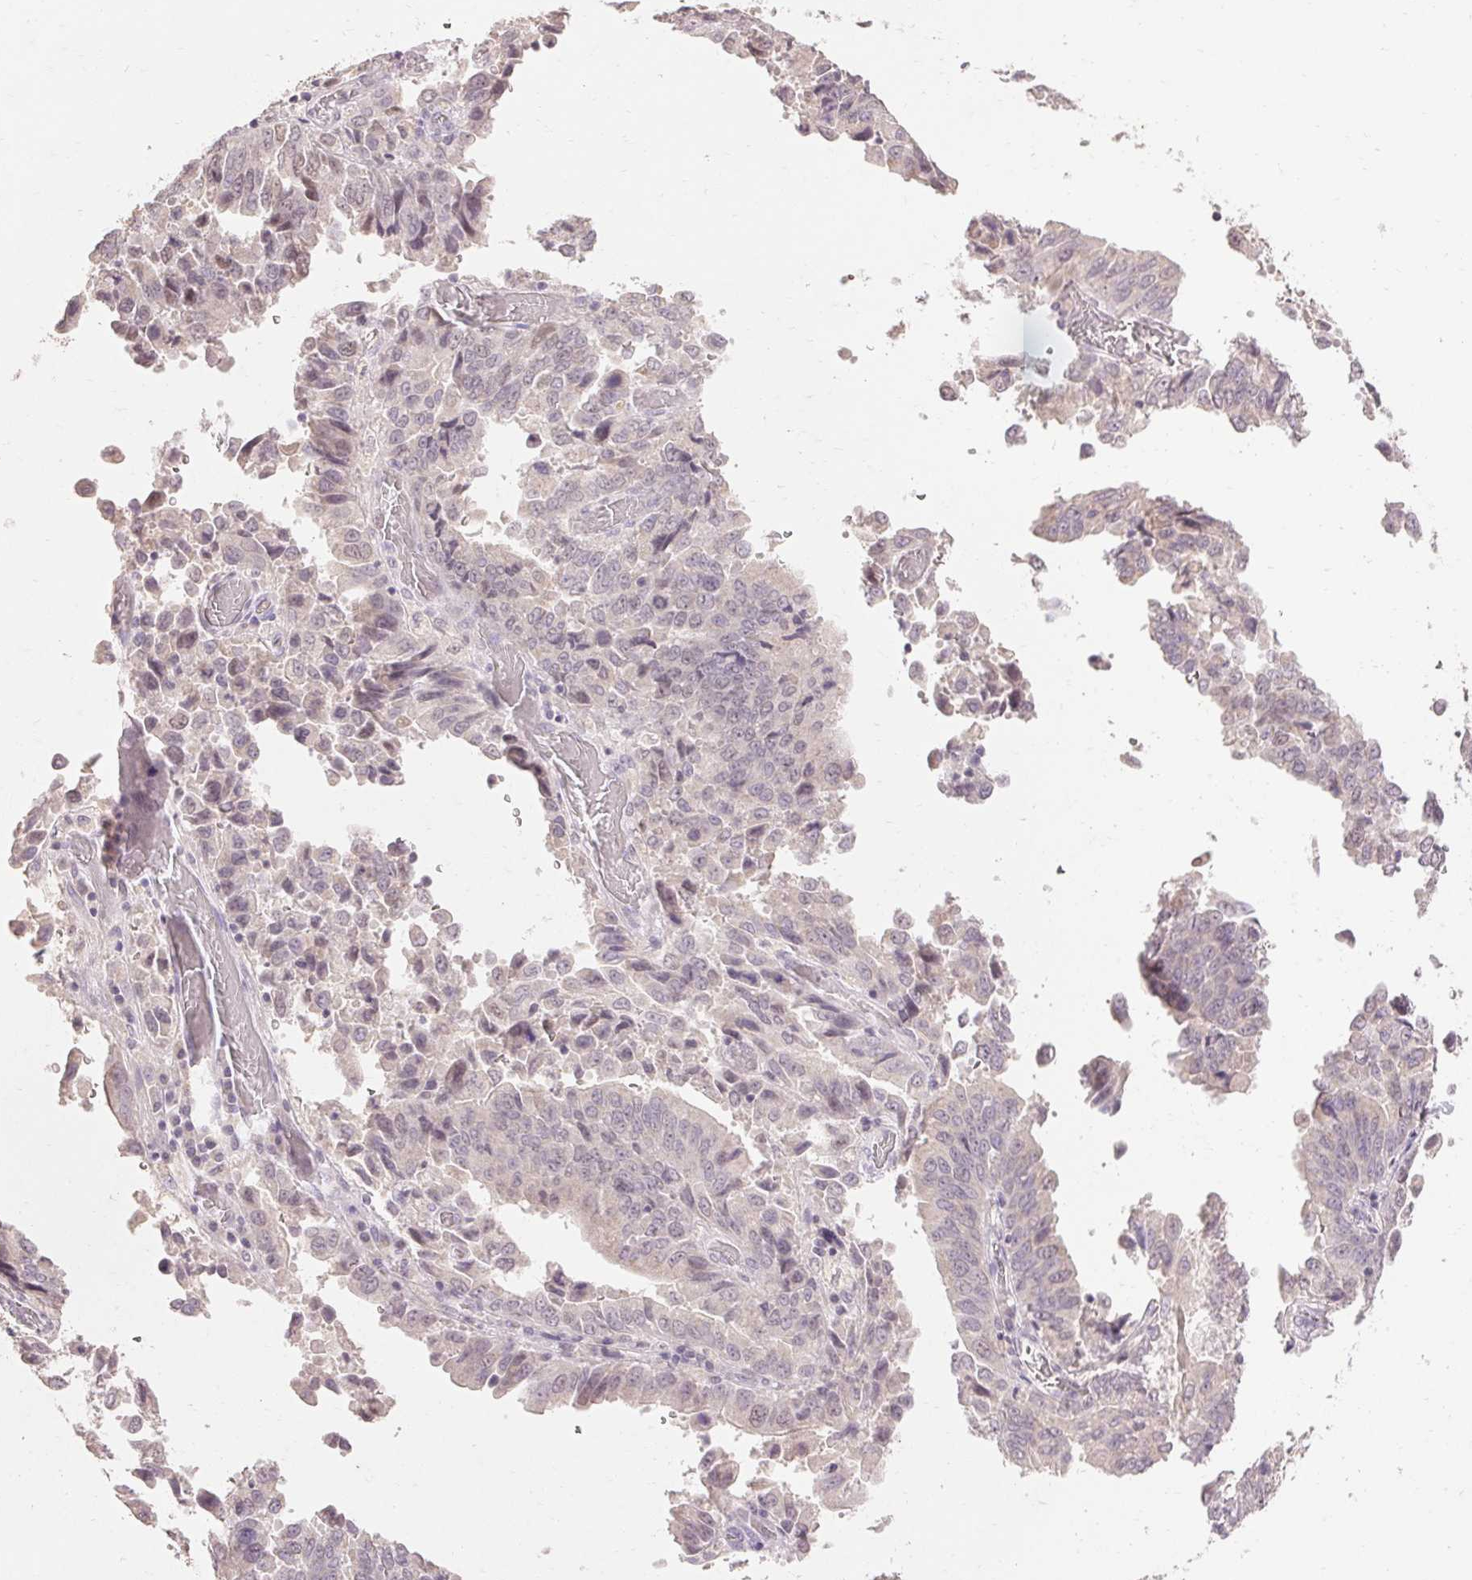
{"staining": {"intensity": "negative", "quantity": "none", "location": "none"}, "tissue": "stomach cancer", "cell_type": "Tumor cells", "image_type": "cancer", "snomed": [{"axis": "morphology", "description": "Adenocarcinoma, NOS"}, {"axis": "topography", "description": "Stomach, upper"}], "caption": "Immunohistochemical staining of stomach cancer demonstrates no significant positivity in tumor cells.", "gene": "SKP2", "patient": {"sex": "male", "age": 74}}